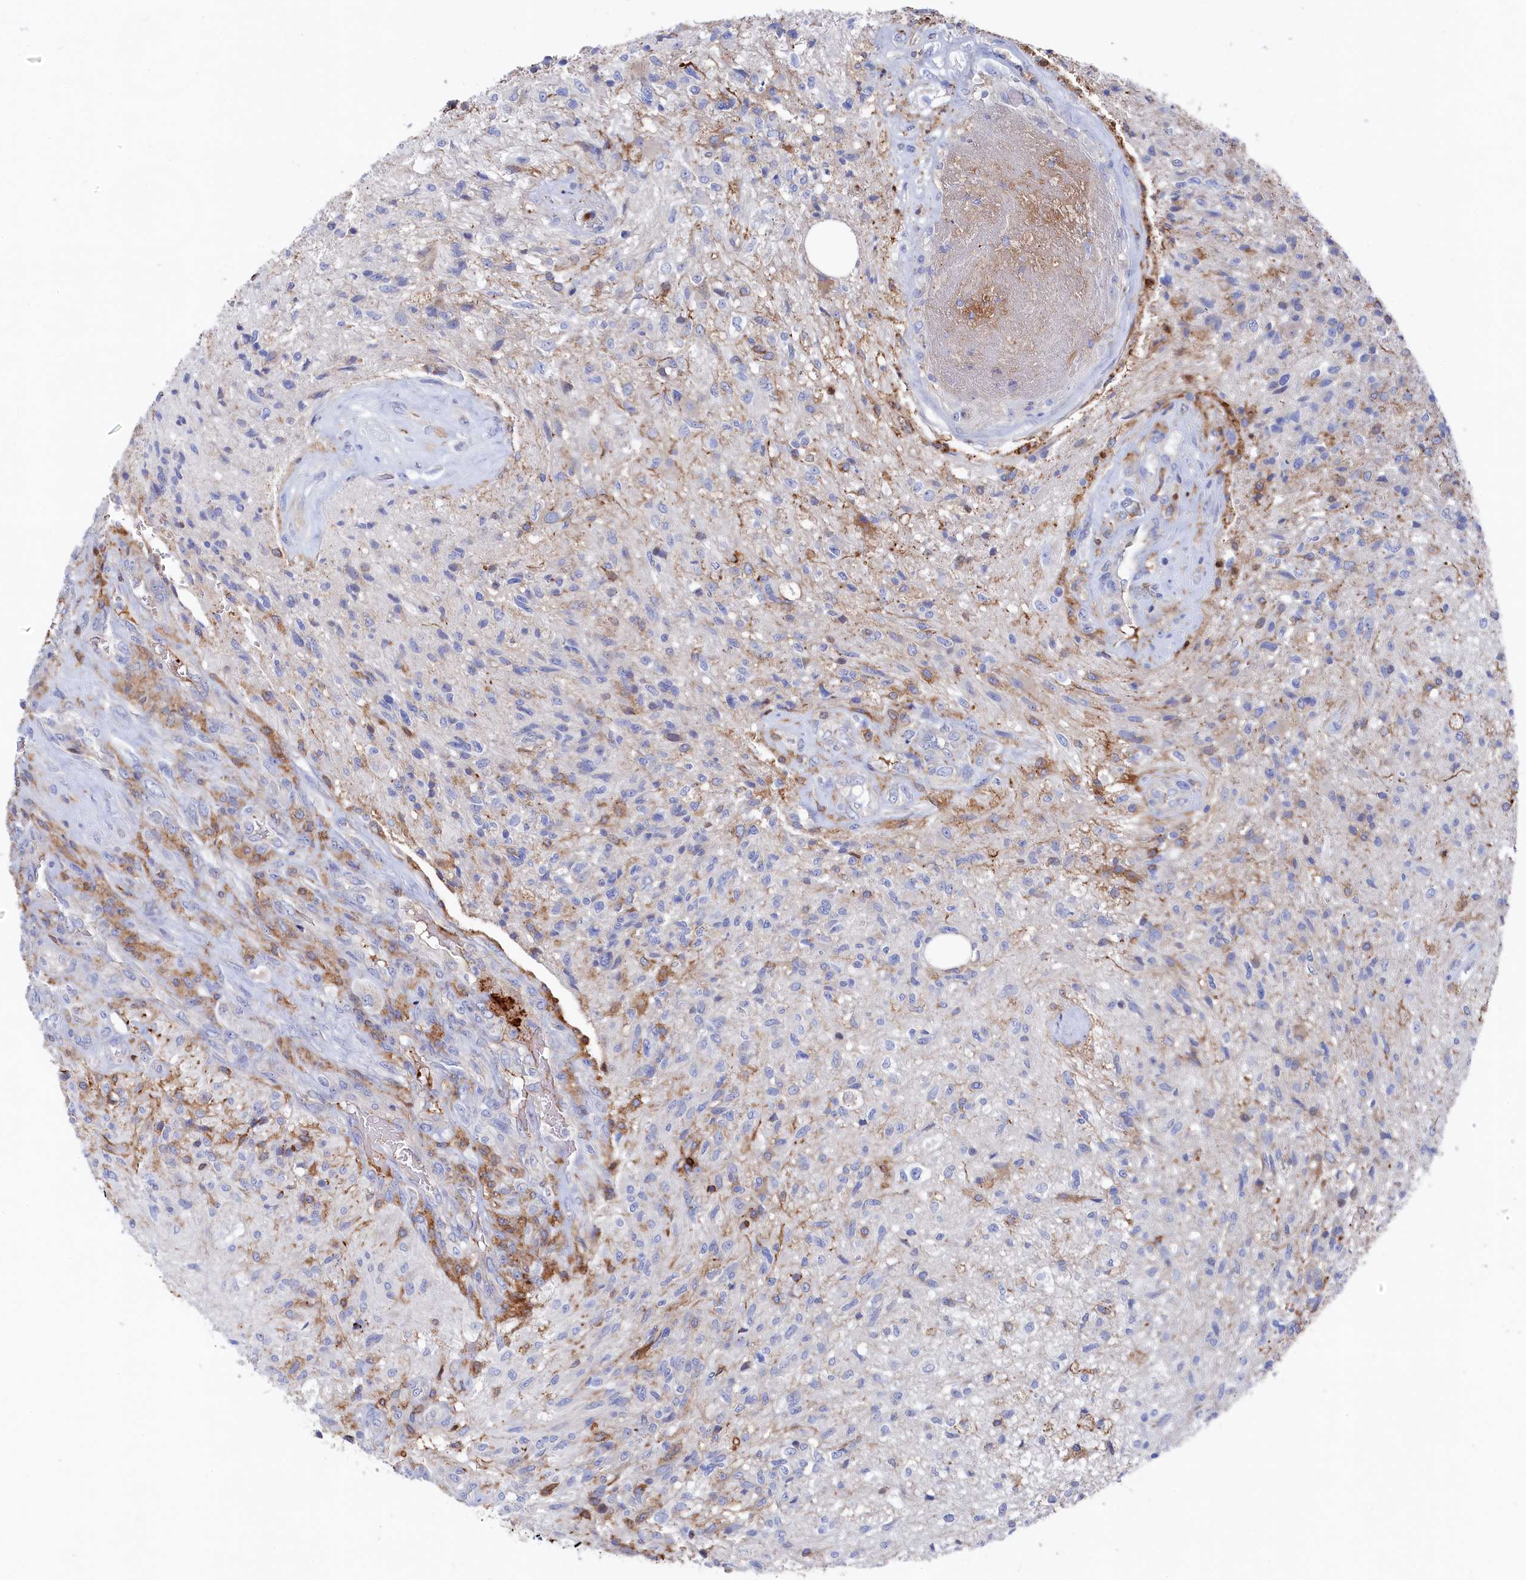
{"staining": {"intensity": "negative", "quantity": "none", "location": "none"}, "tissue": "glioma", "cell_type": "Tumor cells", "image_type": "cancer", "snomed": [{"axis": "morphology", "description": "Glioma, malignant, High grade"}, {"axis": "topography", "description": "Brain"}], "caption": "Malignant glioma (high-grade) stained for a protein using immunohistochemistry (IHC) exhibits no staining tumor cells.", "gene": "C12orf73", "patient": {"sex": "male", "age": 56}}